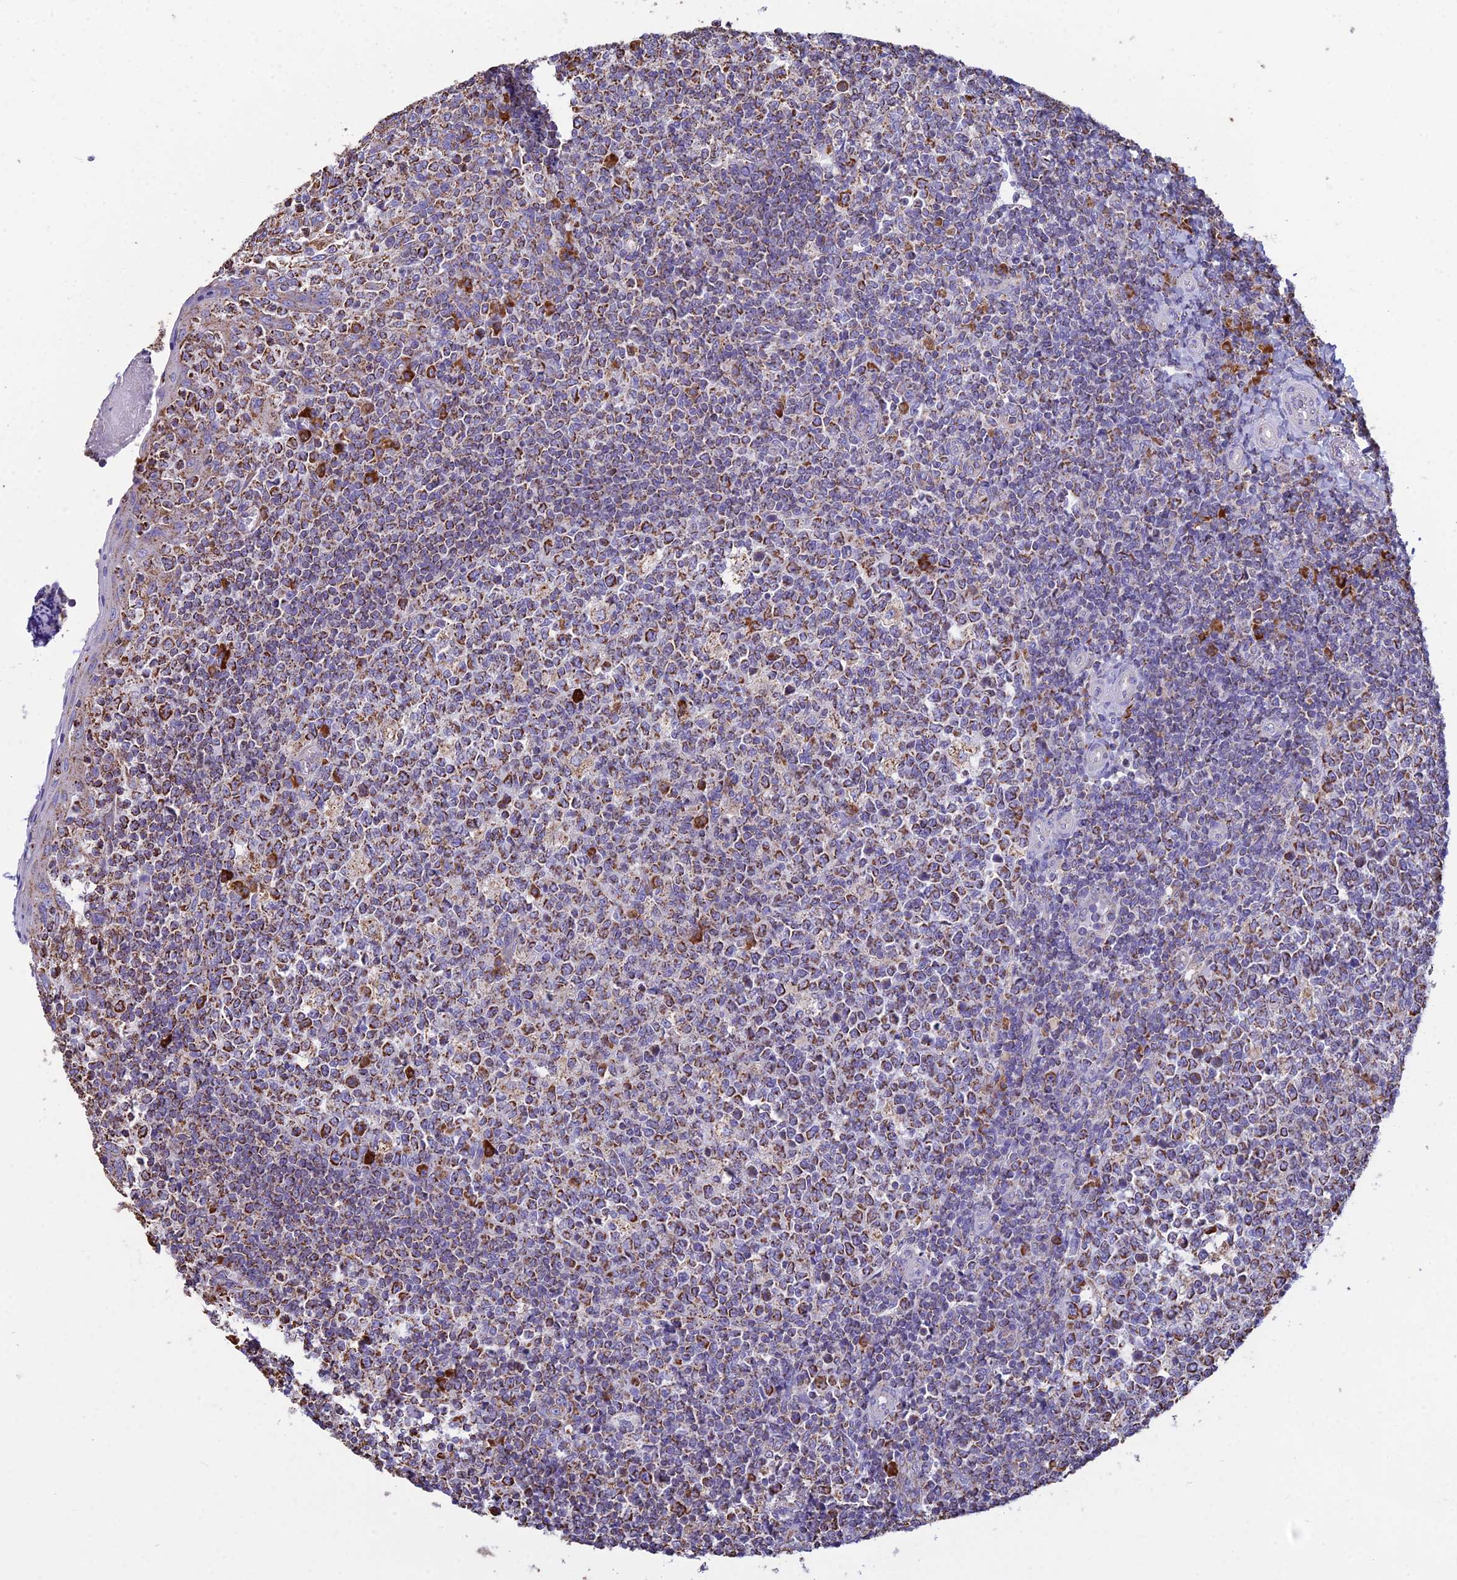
{"staining": {"intensity": "moderate", "quantity": ">75%", "location": "cytoplasmic/membranous"}, "tissue": "tonsil", "cell_type": "Germinal center cells", "image_type": "normal", "snomed": [{"axis": "morphology", "description": "Normal tissue, NOS"}, {"axis": "topography", "description": "Tonsil"}], "caption": "DAB (3,3'-diaminobenzidine) immunohistochemical staining of normal tonsil displays moderate cytoplasmic/membranous protein expression in approximately >75% of germinal center cells.", "gene": "OR2W3", "patient": {"sex": "female", "age": 19}}